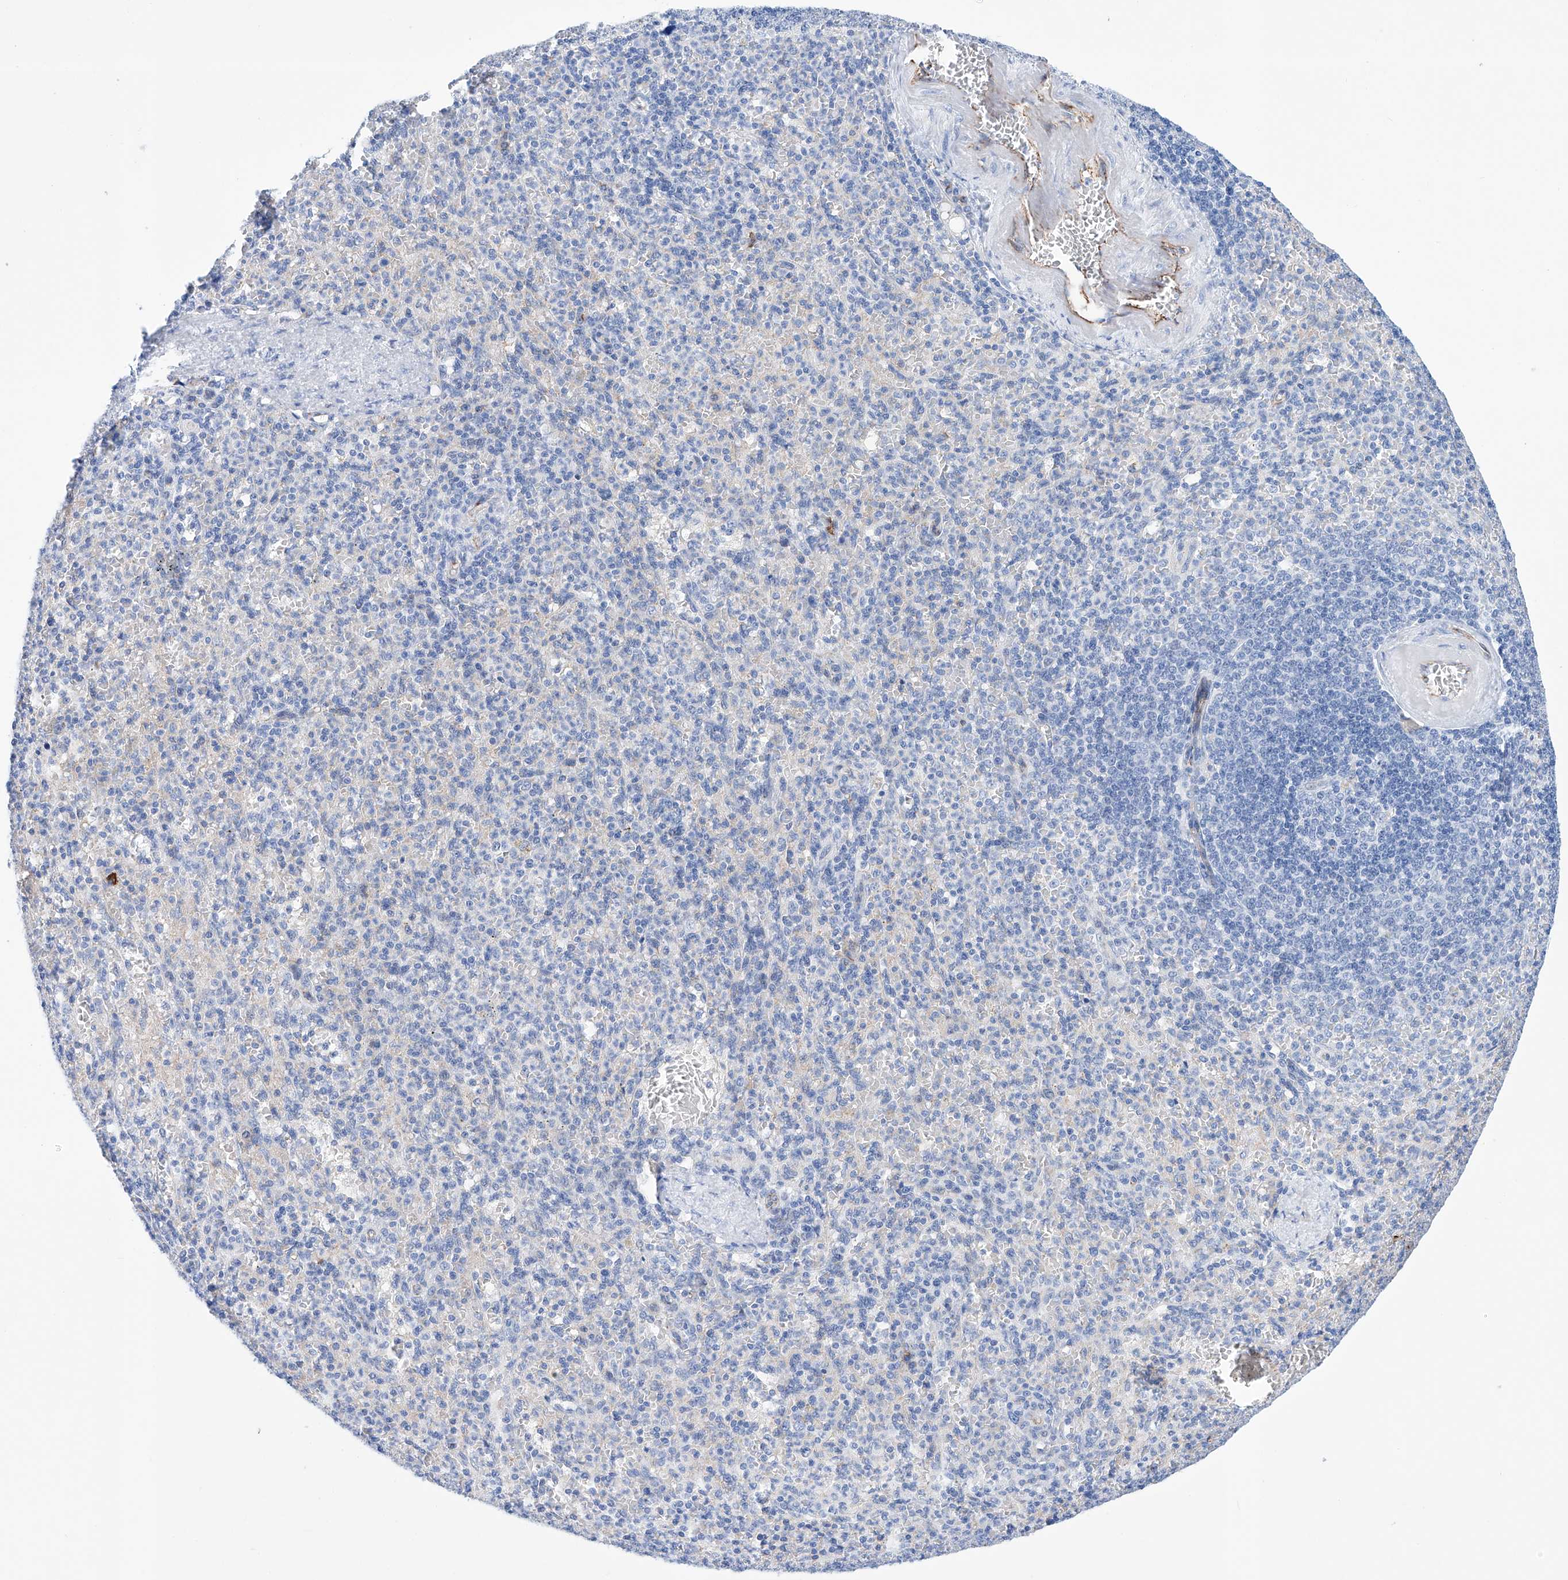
{"staining": {"intensity": "negative", "quantity": "none", "location": "none"}, "tissue": "spleen", "cell_type": "Cells in red pulp", "image_type": "normal", "snomed": [{"axis": "morphology", "description": "Normal tissue, NOS"}, {"axis": "topography", "description": "Spleen"}], "caption": "The histopathology image shows no staining of cells in red pulp in benign spleen.", "gene": "ETV7", "patient": {"sex": "female", "age": 74}}